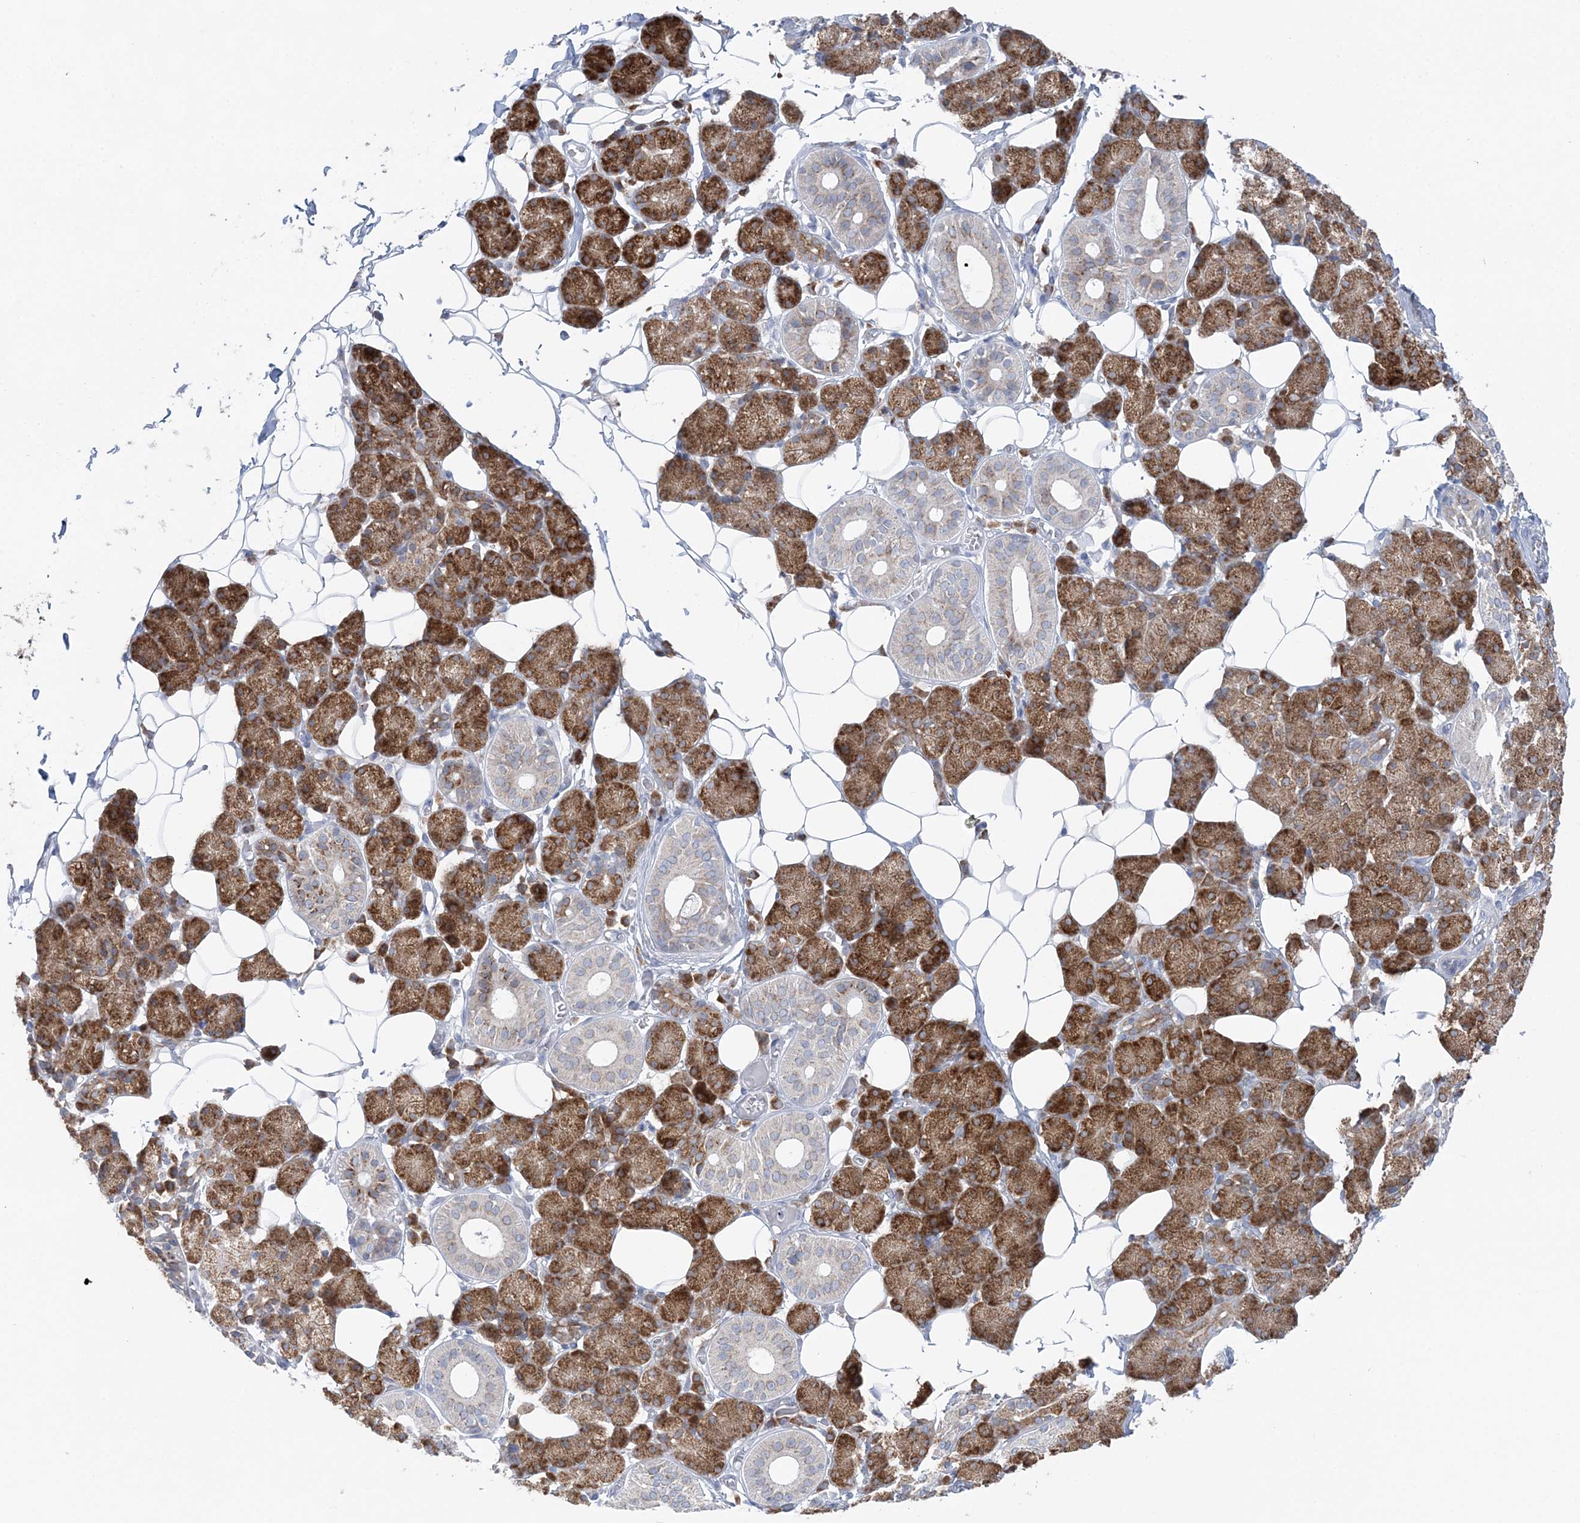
{"staining": {"intensity": "strong", "quantity": "25%-75%", "location": "cytoplasmic/membranous"}, "tissue": "salivary gland", "cell_type": "Glandular cells", "image_type": "normal", "snomed": [{"axis": "morphology", "description": "Normal tissue, NOS"}, {"axis": "topography", "description": "Salivary gland"}], "caption": "This is an image of immunohistochemistry (IHC) staining of benign salivary gland, which shows strong staining in the cytoplasmic/membranous of glandular cells.", "gene": "TMED10", "patient": {"sex": "female", "age": 33}}